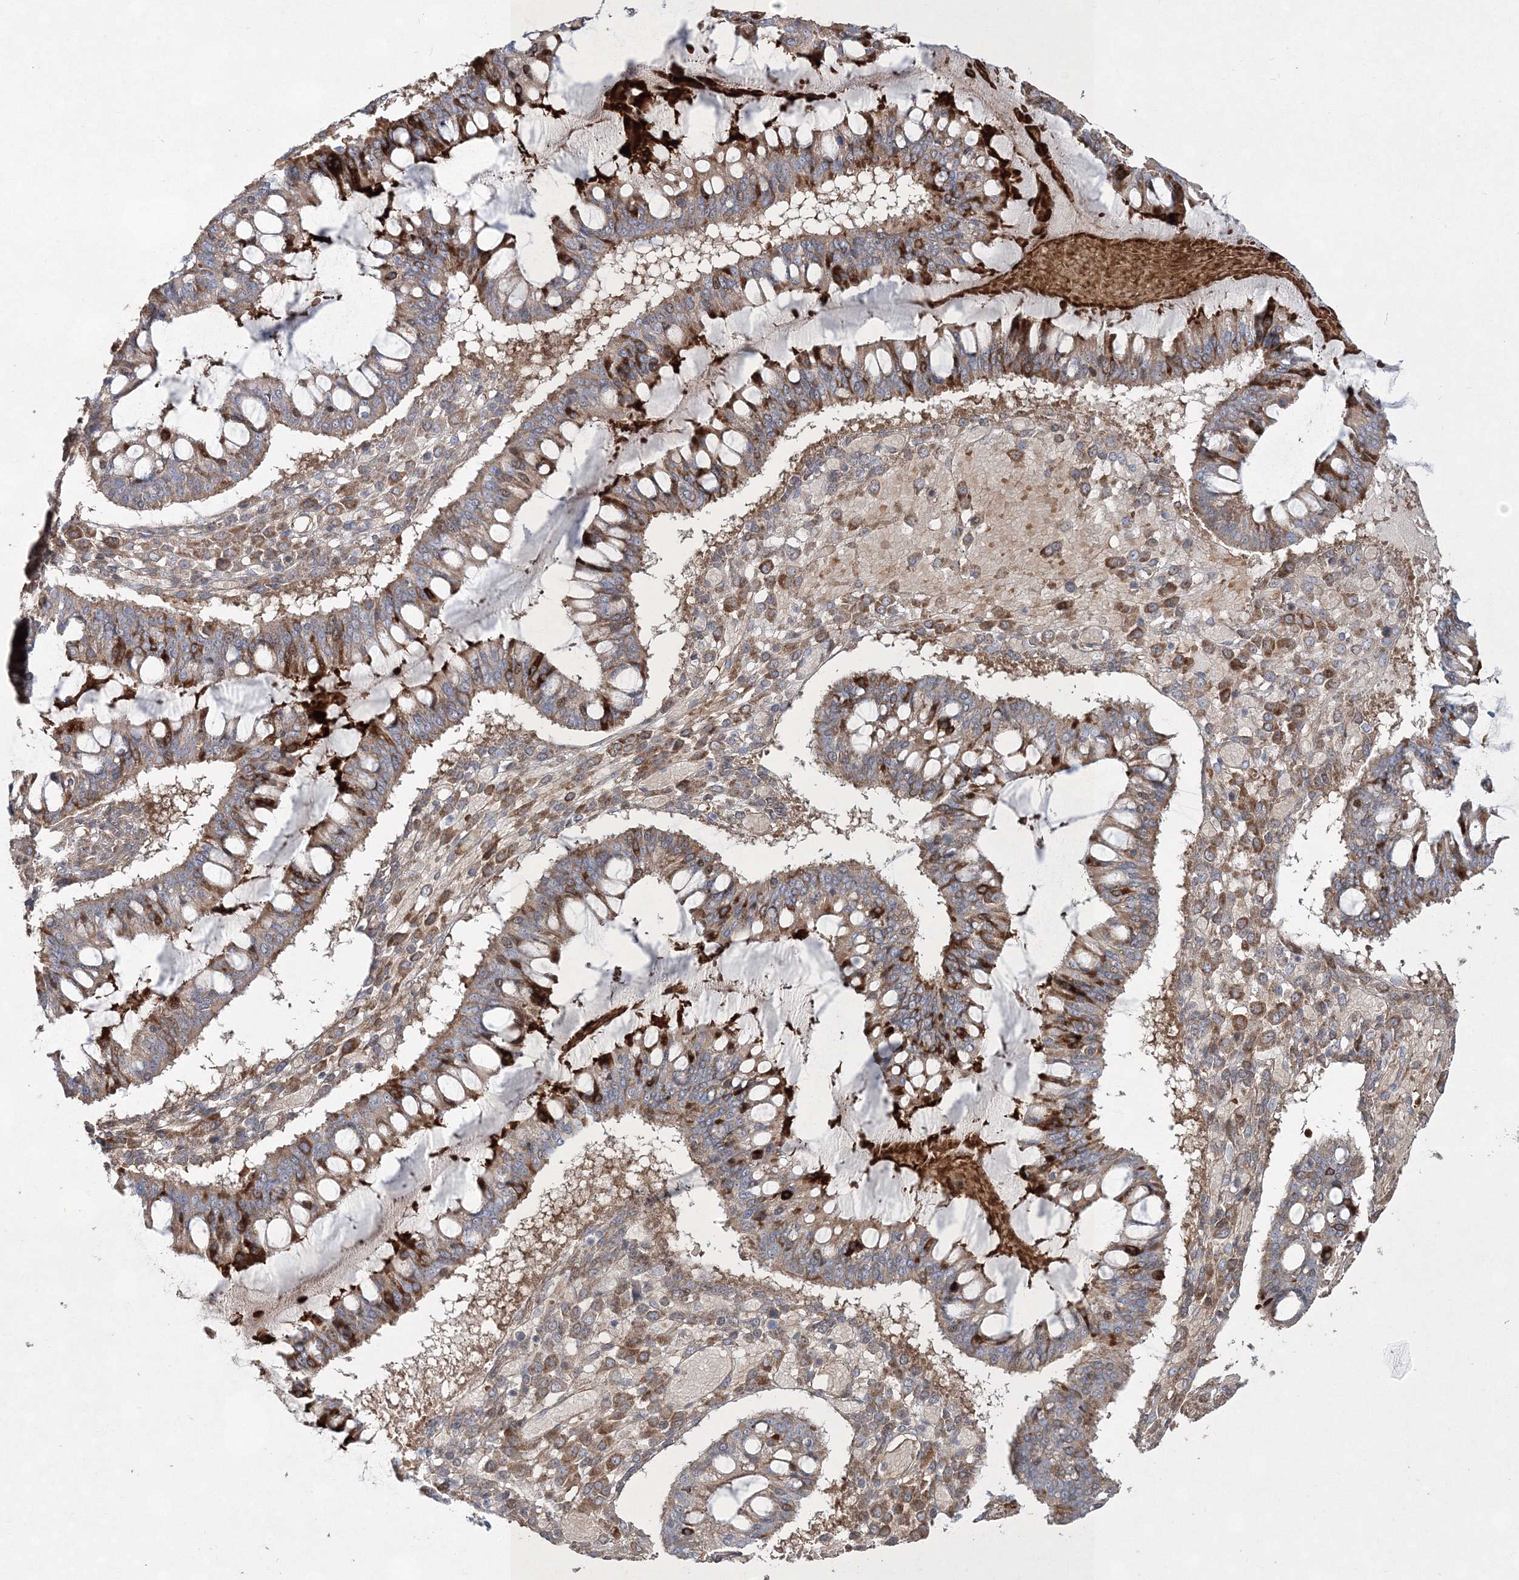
{"staining": {"intensity": "weak", "quantity": ">75%", "location": "cytoplasmic/membranous"}, "tissue": "ovarian cancer", "cell_type": "Tumor cells", "image_type": "cancer", "snomed": [{"axis": "morphology", "description": "Cystadenocarcinoma, mucinous, NOS"}, {"axis": "topography", "description": "Ovary"}], "caption": "Ovarian cancer (mucinous cystadenocarcinoma) stained for a protein (brown) exhibits weak cytoplasmic/membranous positive positivity in about >75% of tumor cells.", "gene": "ZSWIM6", "patient": {"sex": "female", "age": 73}}